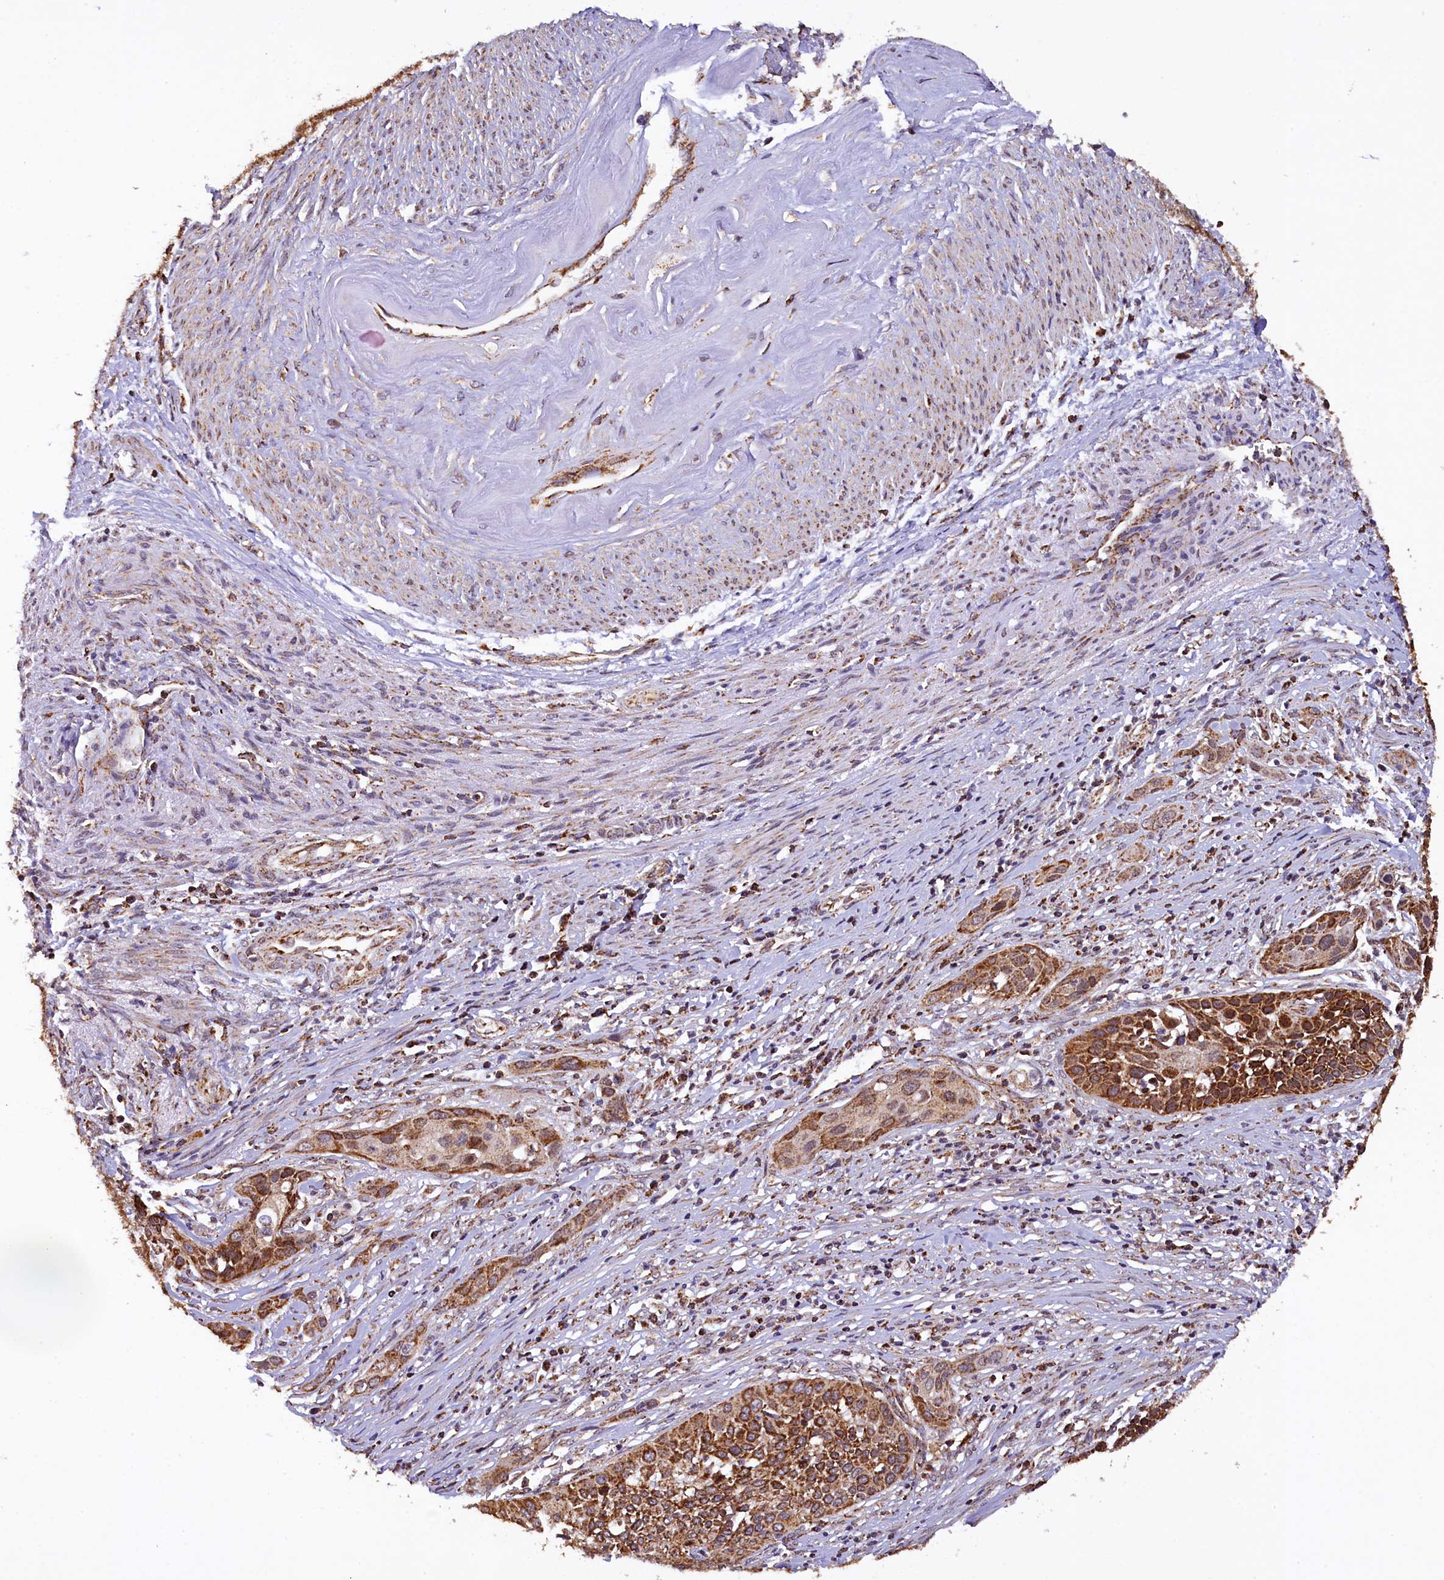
{"staining": {"intensity": "moderate", "quantity": ">75%", "location": "cytoplasmic/membranous"}, "tissue": "cervical cancer", "cell_type": "Tumor cells", "image_type": "cancer", "snomed": [{"axis": "morphology", "description": "Squamous cell carcinoma, NOS"}, {"axis": "topography", "description": "Cervix"}], "caption": "Immunohistochemical staining of squamous cell carcinoma (cervical) demonstrates moderate cytoplasmic/membranous protein expression in approximately >75% of tumor cells.", "gene": "KLC2", "patient": {"sex": "female", "age": 34}}